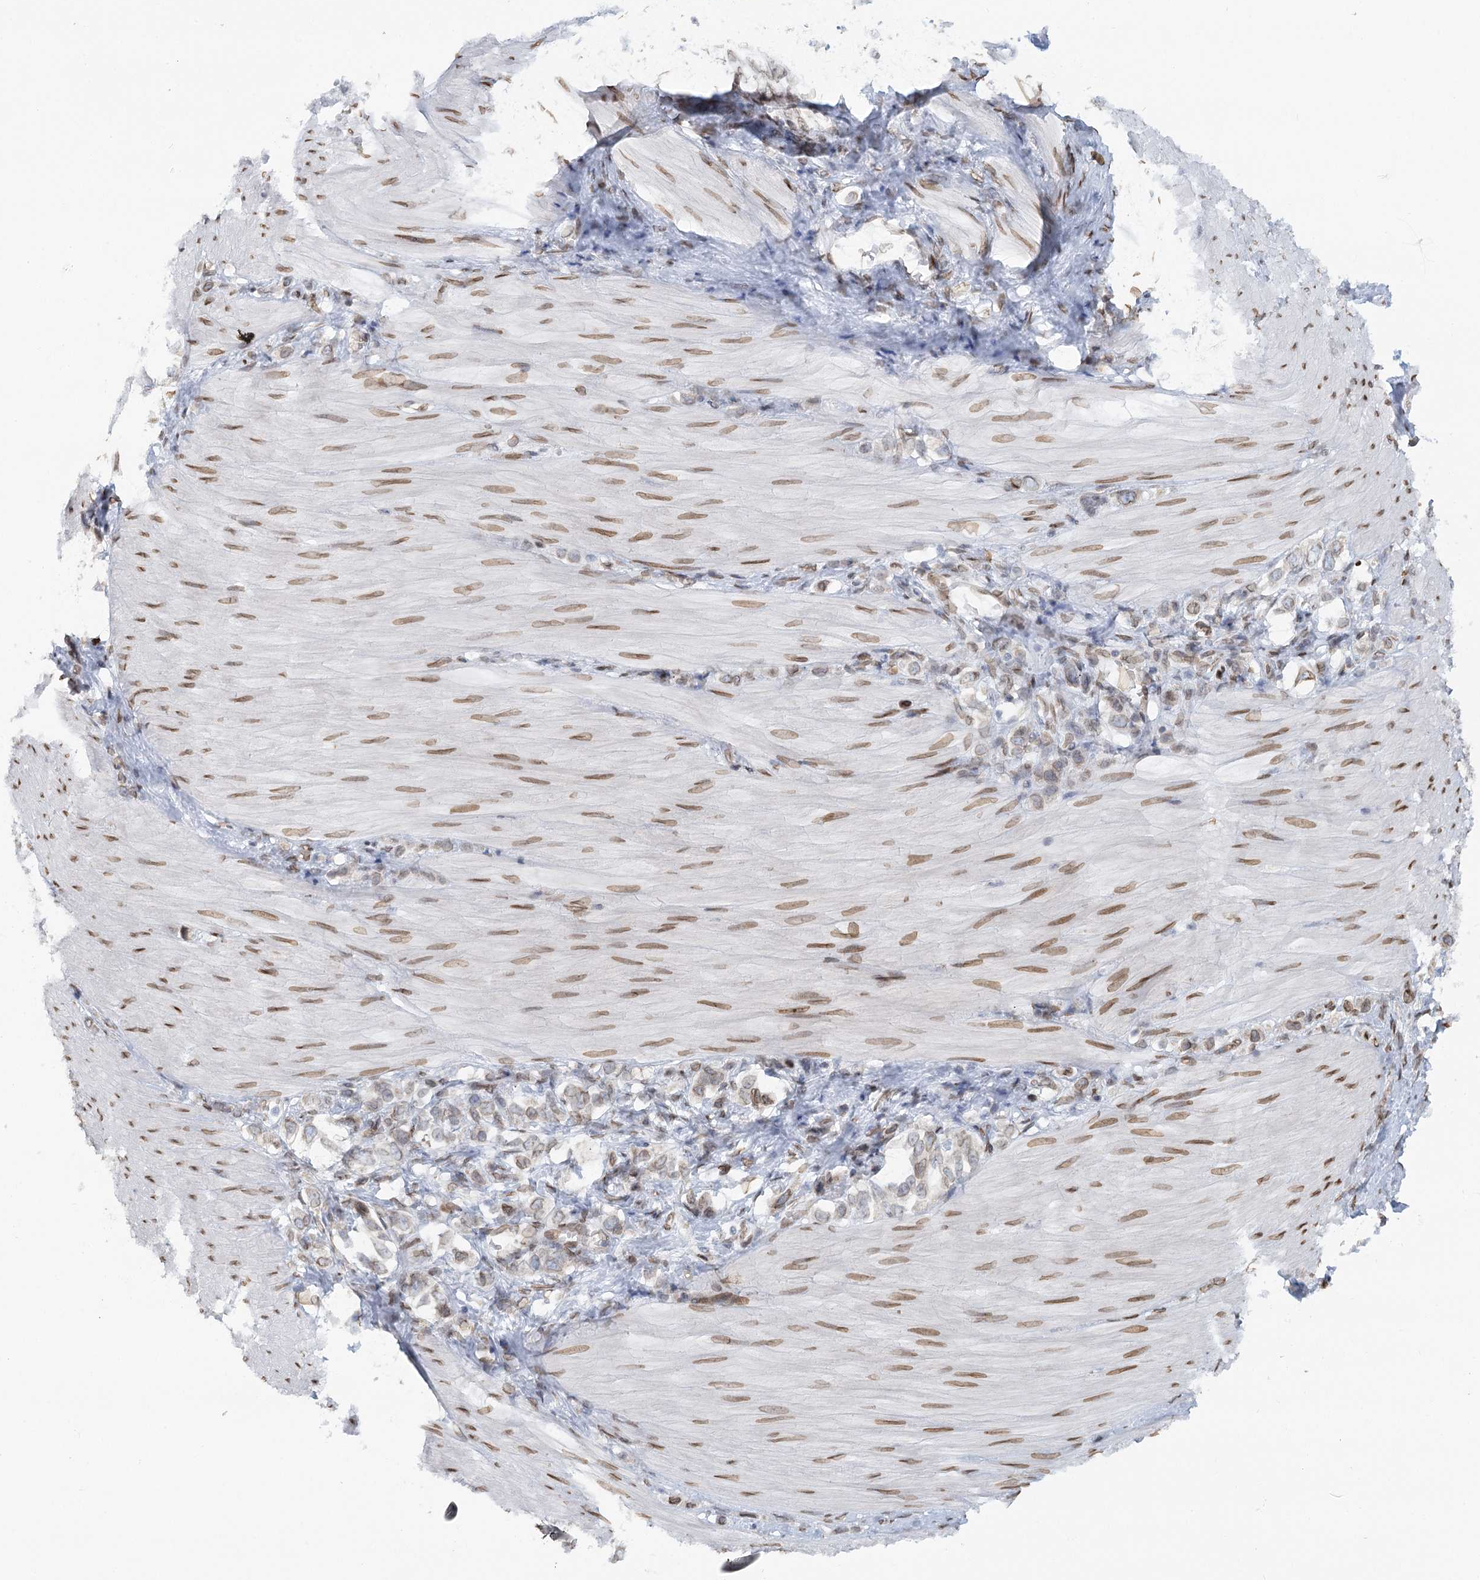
{"staining": {"intensity": "weak", "quantity": "25%-75%", "location": "cytoplasmic/membranous,nuclear"}, "tissue": "stomach cancer", "cell_type": "Tumor cells", "image_type": "cancer", "snomed": [{"axis": "morphology", "description": "Adenocarcinoma, NOS"}, {"axis": "topography", "description": "Stomach"}], "caption": "A low amount of weak cytoplasmic/membranous and nuclear positivity is present in approximately 25%-75% of tumor cells in stomach cancer (adenocarcinoma) tissue.", "gene": "VWA5A", "patient": {"sex": "female", "age": 65}}